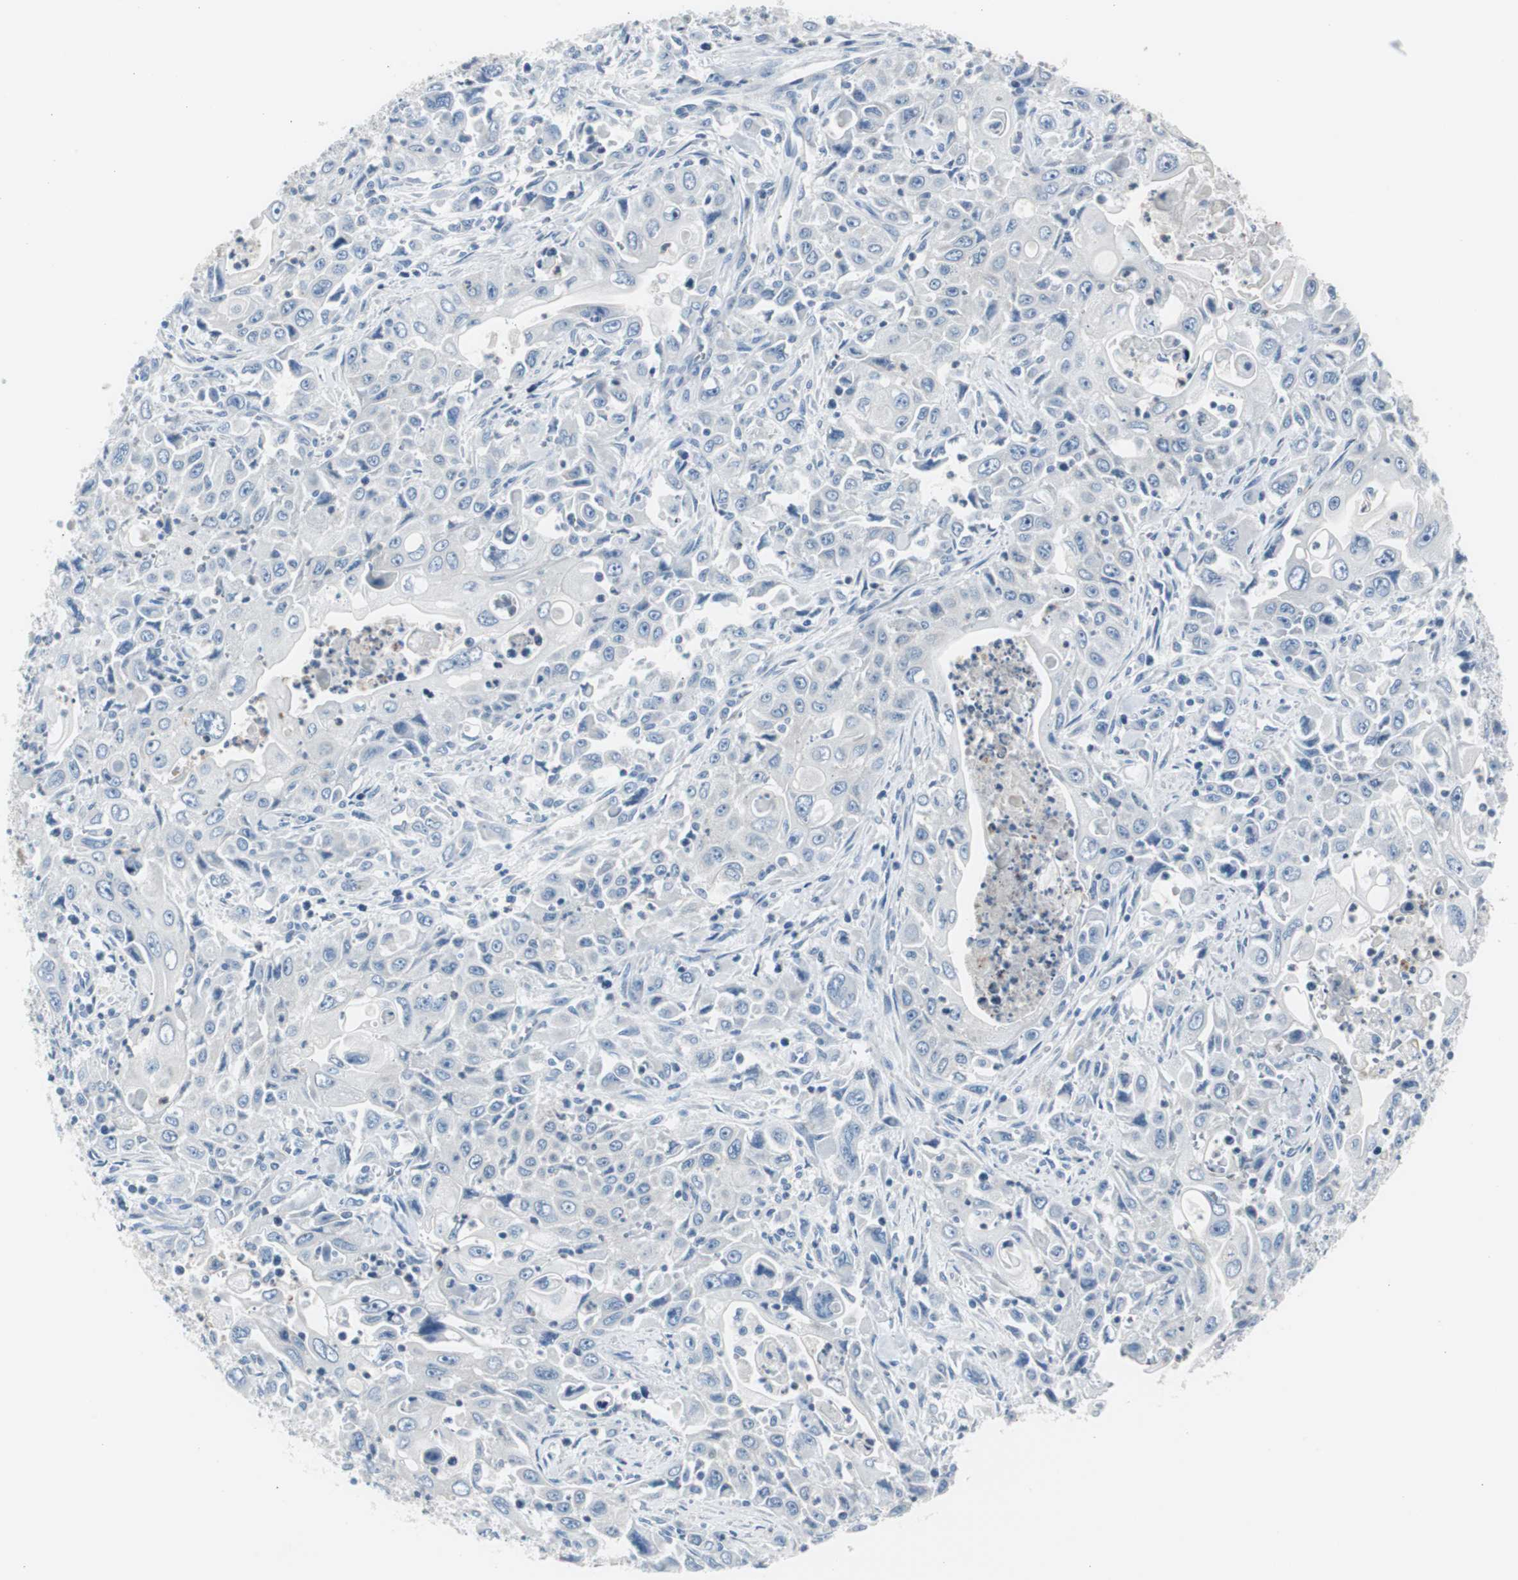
{"staining": {"intensity": "negative", "quantity": "none", "location": "none"}, "tissue": "pancreatic cancer", "cell_type": "Tumor cells", "image_type": "cancer", "snomed": [{"axis": "morphology", "description": "Adenocarcinoma, NOS"}, {"axis": "topography", "description": "Pancreas"}], "caption": "An immunohistochemistry histopathology image of pancreatic adenocarcinoma is shown. There is no staining in tumor cells of pancreatic adenocarcinoma.", "gene": "RPS12", "patient": {"sex": "male", "age": 70}}